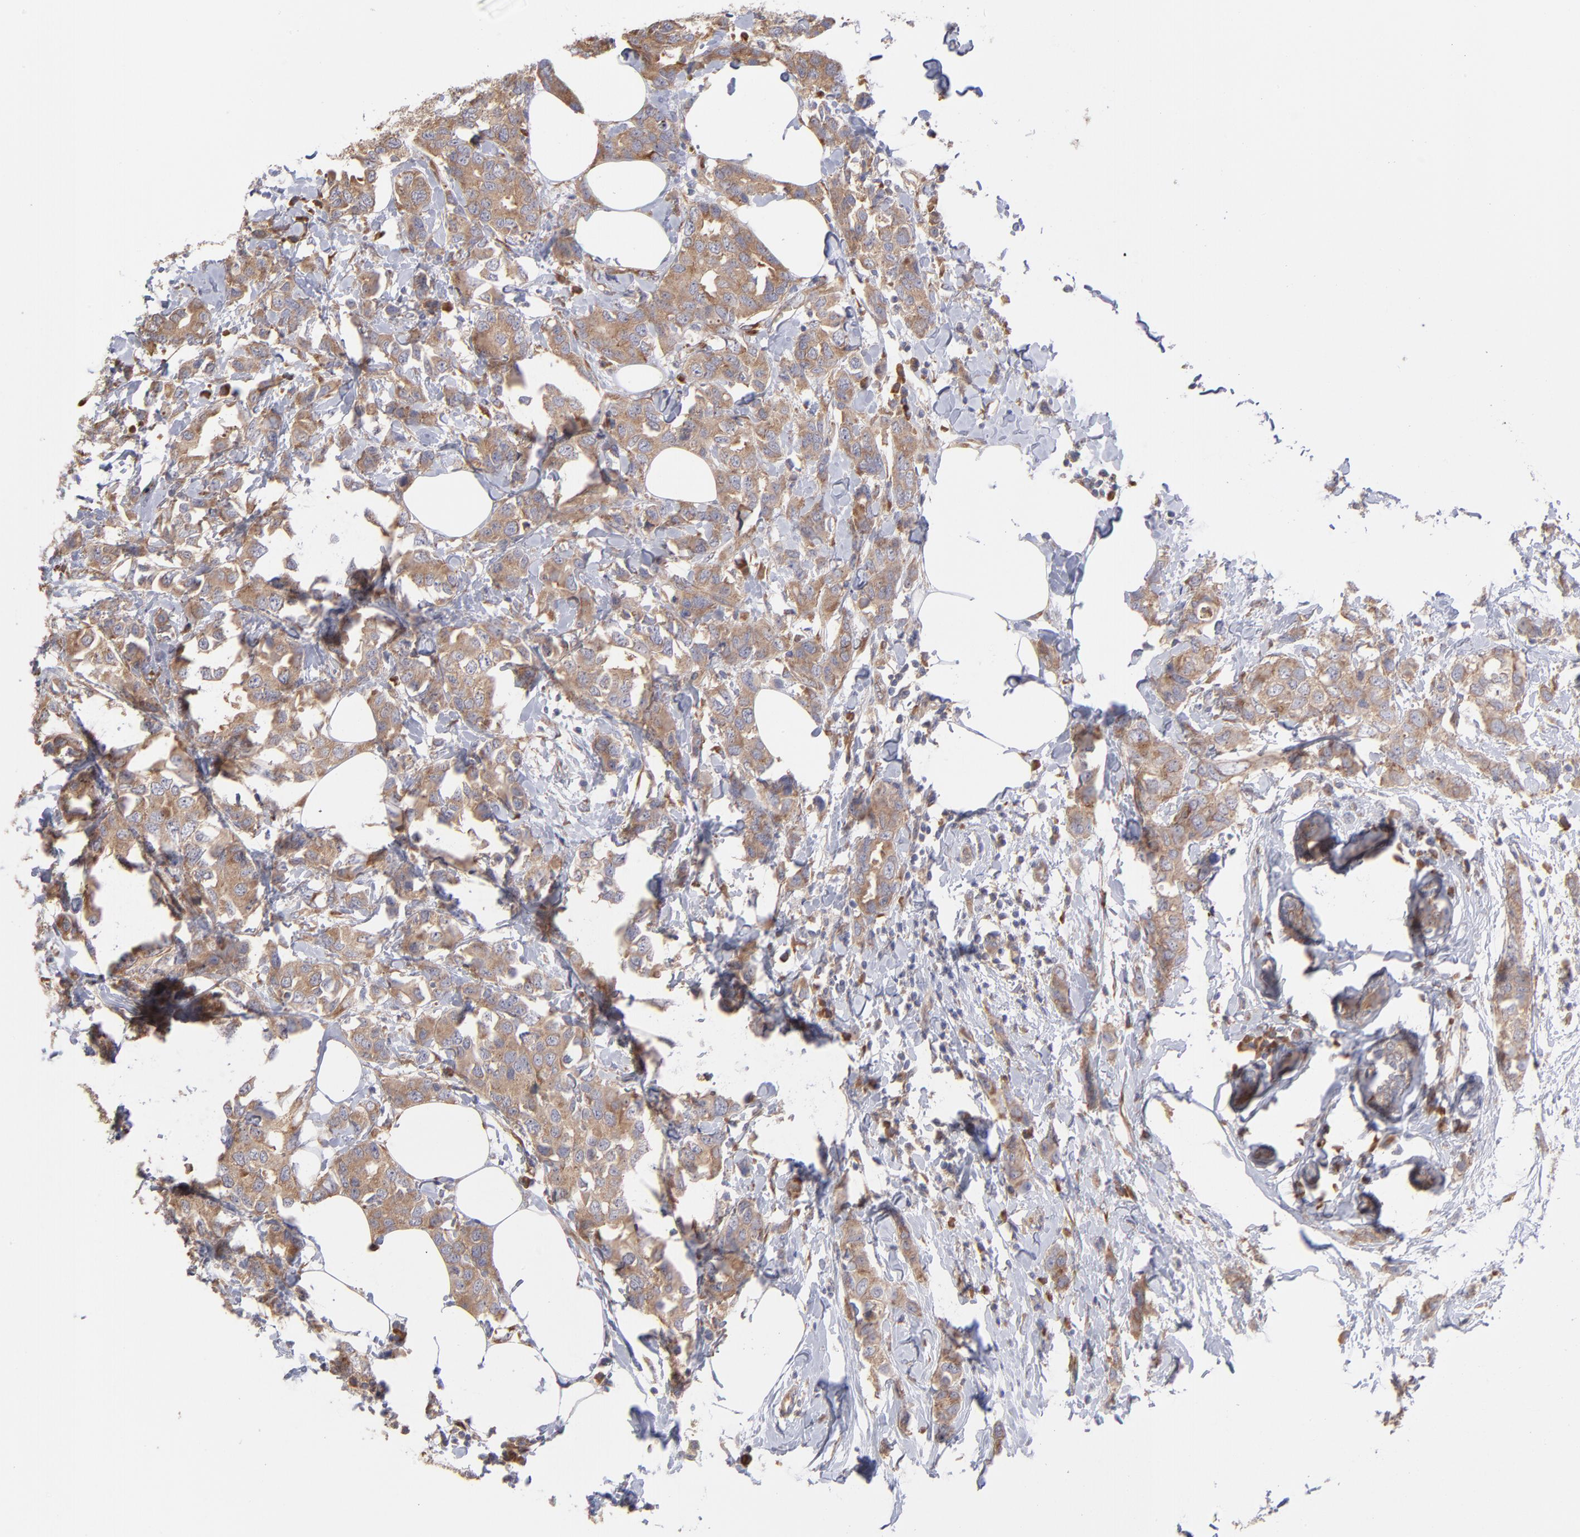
{"staining": {"intensity": "moderate", "quantity": ">75%", "location": "cytoplasmic/membranous"}, "tissue": "breast cancer", "cell_type": "Tumor cells", "image_type": "cancer", "snomed": [{"axis": "morphology", "description": "Normal tissue, NOS"}, {"axis": "morphology", "description": "Duct carcinoma"}, {"axis": "topography", "description": "Breast"}], "caption": "A high-resolution histopathology image shows IHC staining of breast infiltrating ductal carcinoma, which reveals moderate cytoplasmic/membranous expression in approximately >75% of tumor cells.", "gene": "RPLP0", "patient": {"sex": "female", "age": 50}}